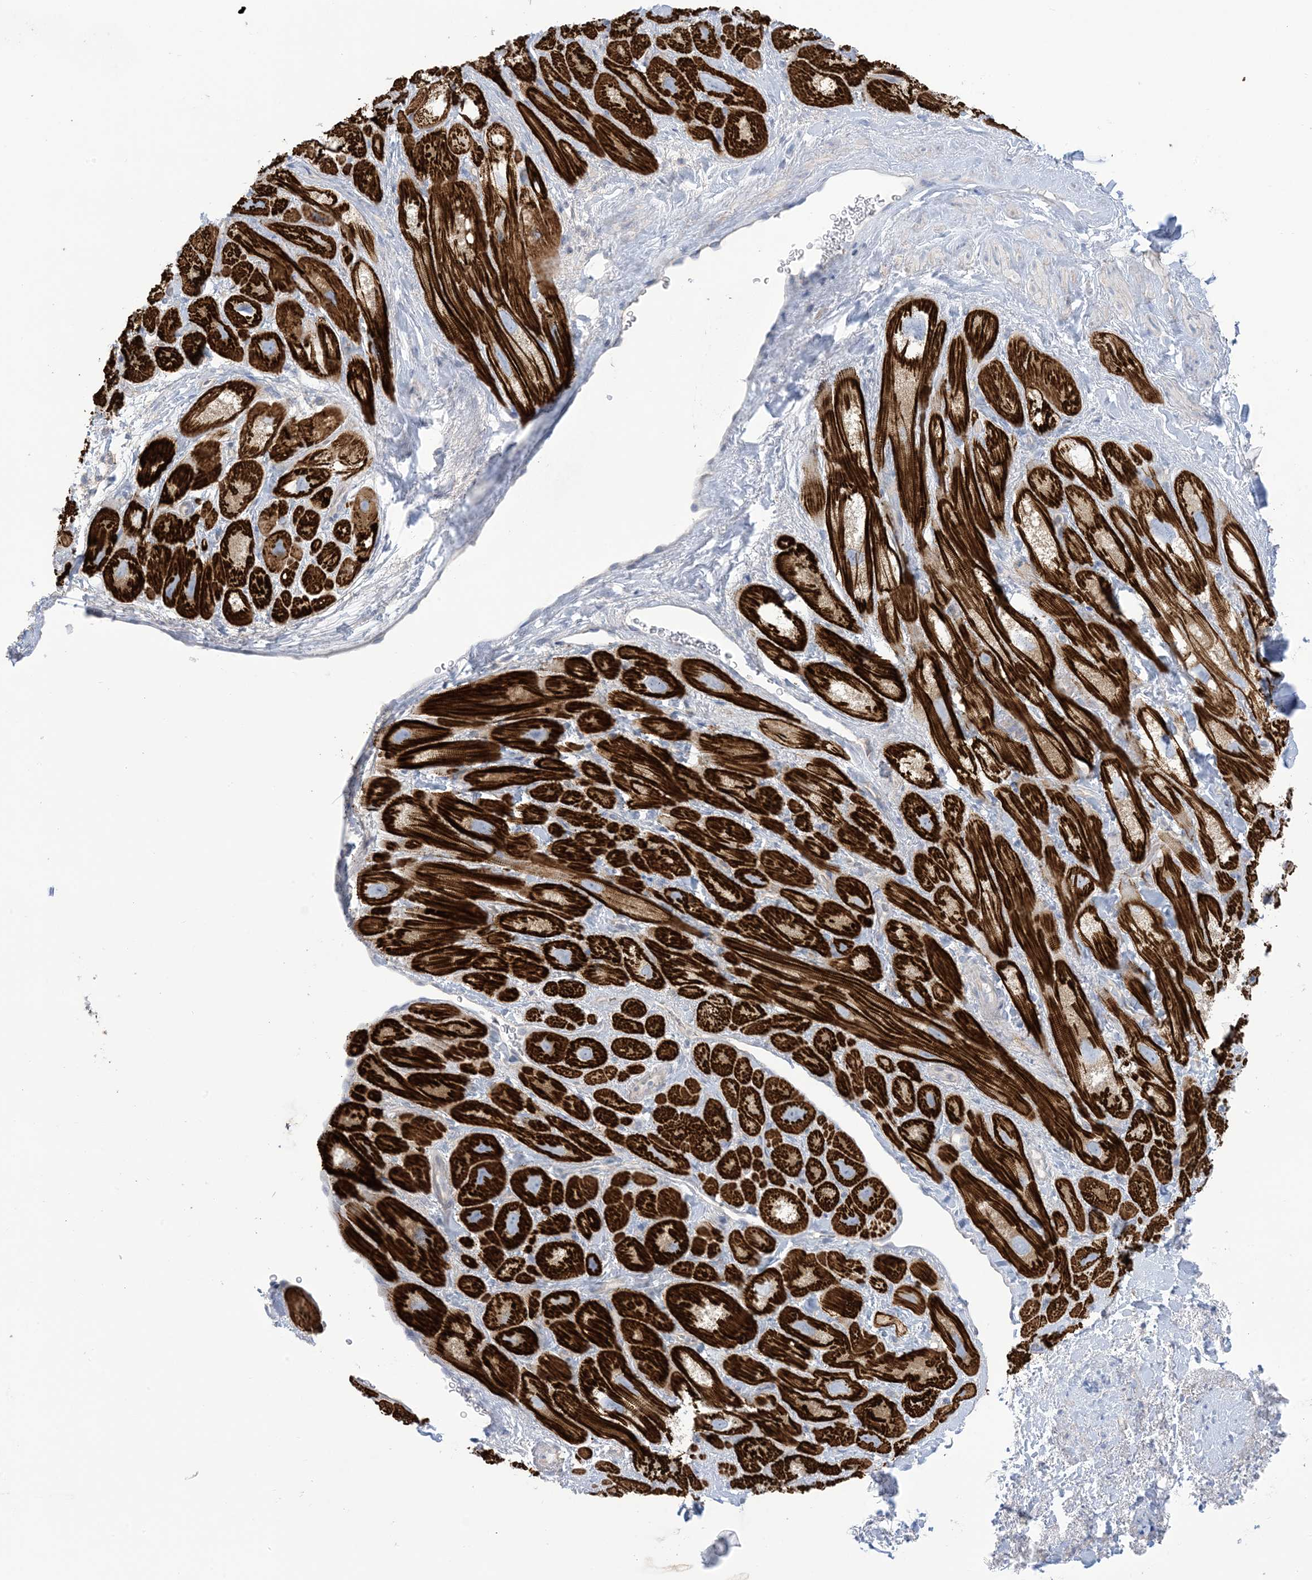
{"staining": {"intensity": "strong", "quantity": ">75%", "location": "cytoplasmic/membranous"}, "tissue": "heart muscle", "cell_type": "Cardiomyocytes", "image_type": "normal", "snomed": [{"axis": "morphology", "description": "Normal tissue, NOS"}, {"axis": "topography", "description": "Heart"}], "caption": "Brown immunohistochemical staining in benign human heart muscle displays strong cytoplasmic/membranous positivity in about >75% of cardiomyocytes. (Stains: DAB (3,3'-diaminobenzidine) in brown, nuclei in blue, Microscopy: brightfield microscopy at high magnification).", "gene": "MTHFD2L", "patient": {"sex": "male", "age": 49}}